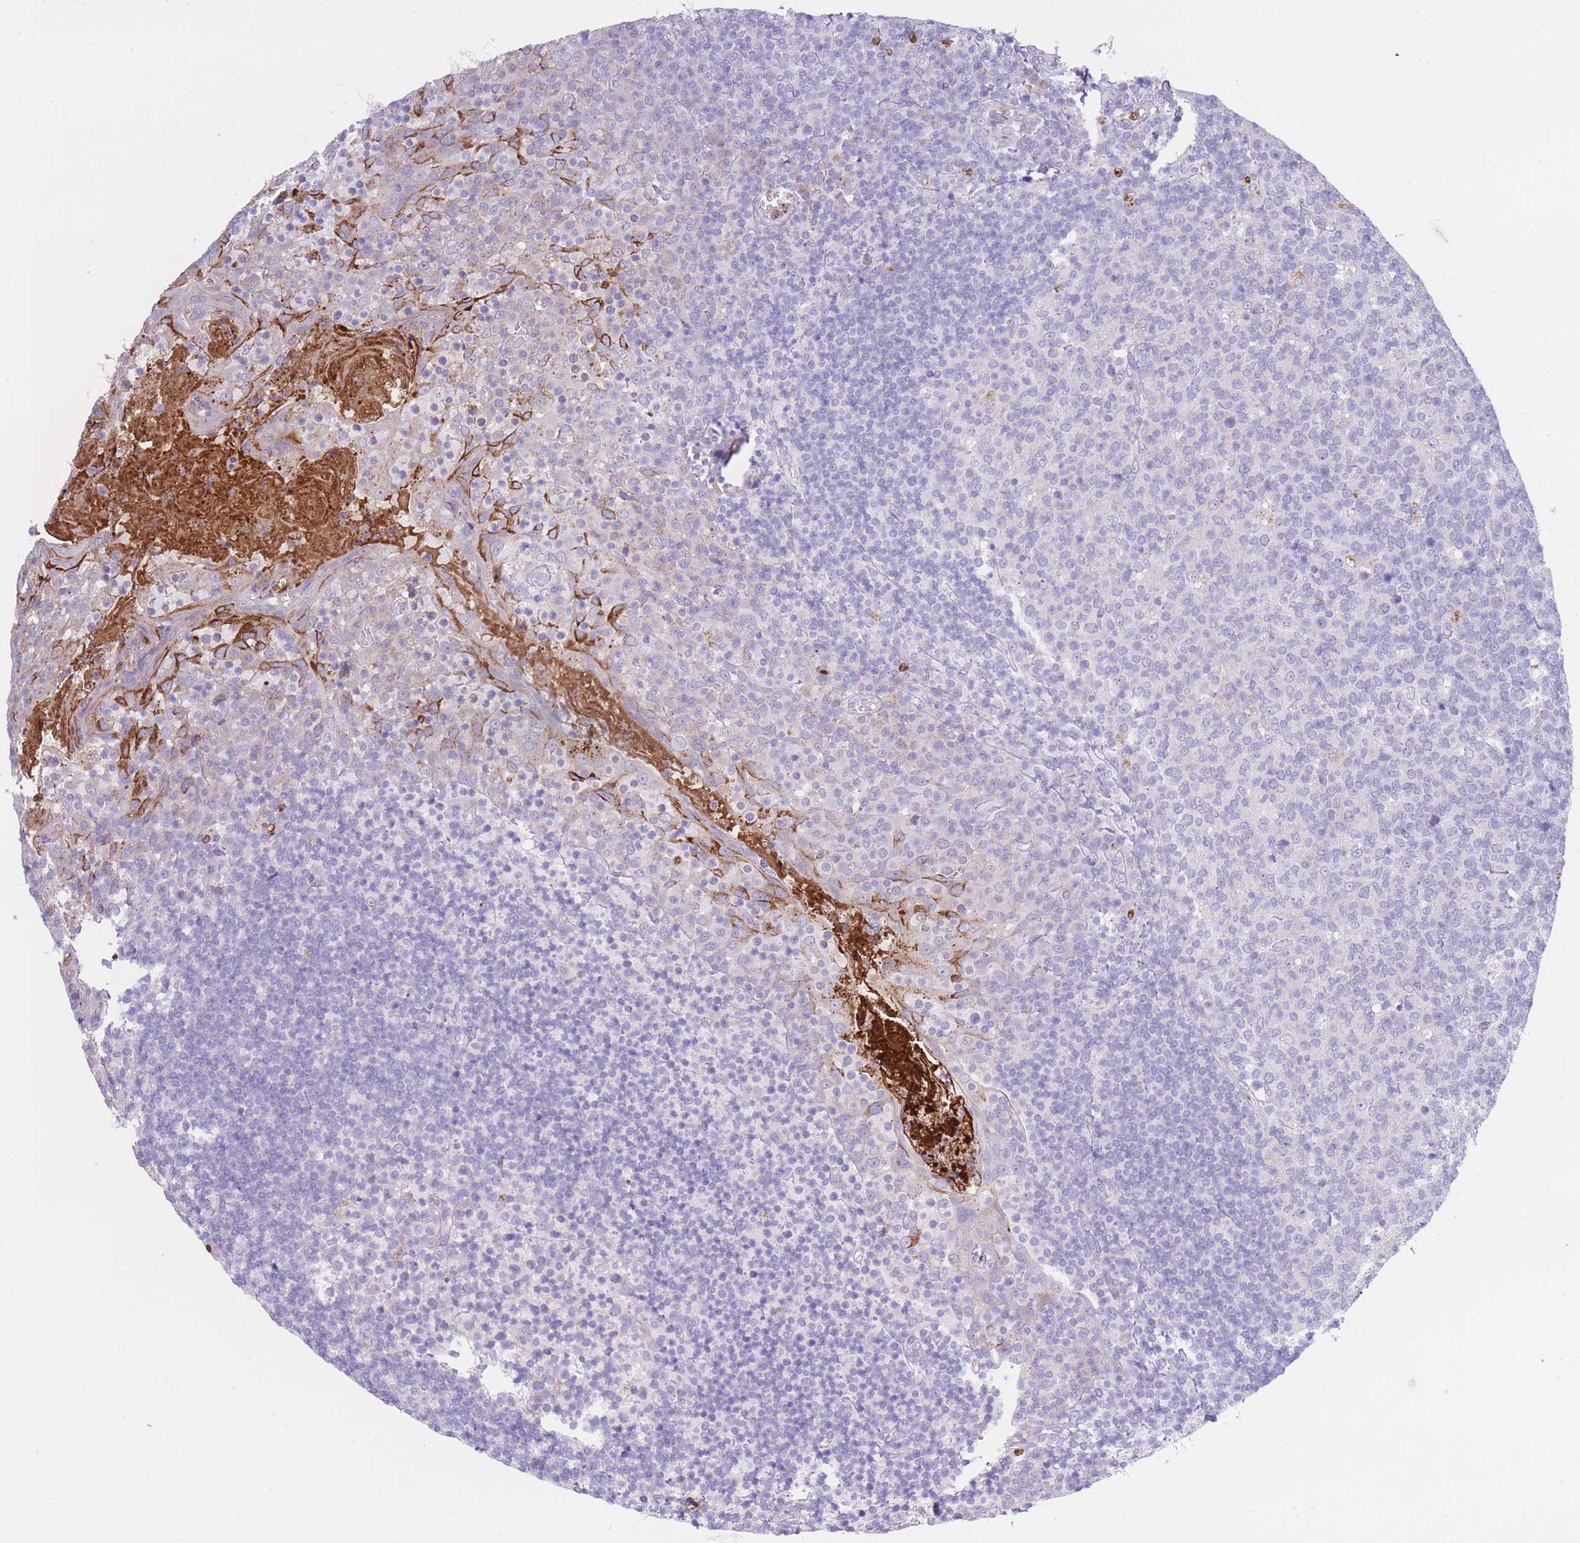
{"staining": {"intensity": "negative", "quantity": "none", "location": "none"}, "tissue": "tonsil", "cell_type": "Germinal center cells", "image_type": "normal", "snomed": [{"axis": "morphology", "description": "Normal tissue, NOS"}, {"axis": "topography", "description": "Tonsil"}], "caption": "DAB immunohistochemical staining of normal human tonsil exhibits no significant staining in germinal center cells. (DAB (3,3'-diaminobenzidine) immunohistochemistry (IHC), high magnification).", "gene": "CENPM", "patient": {"sex": "female", "age": 10}}